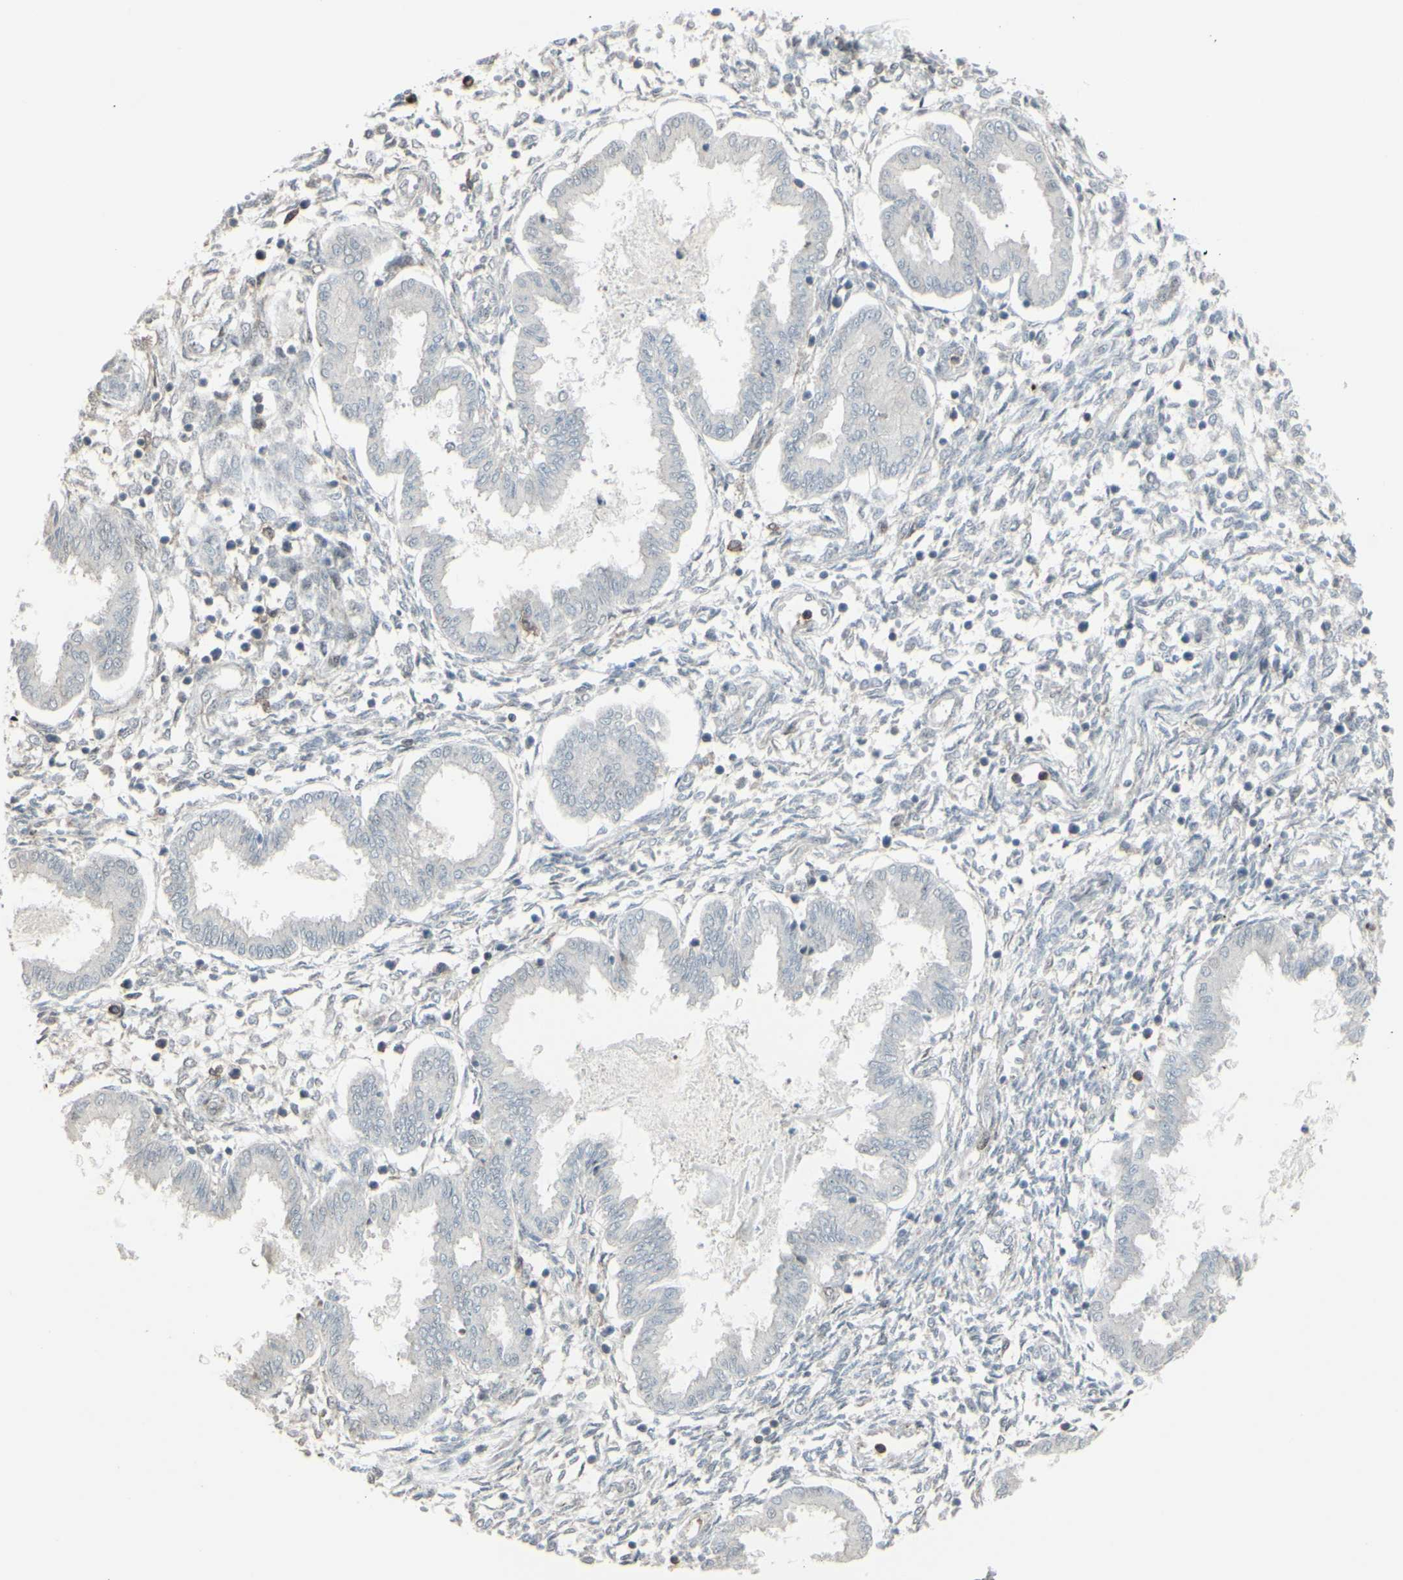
{"staining": {"intensity": "negative", "quantity": "none", "location": "none"}, "tissue": "endometrium", "cell_type": "Cells in endometrial stroma", "image_type": "normal", "snomed": [{"axis": "morphology", "description": "Normal tissue, NOS"}, {"axis": "topography", "description": "Endometrium"}], "caption": "This is an immunohistochemistry micrograph of unremarkable human endometrium. There is no staining in cells in endometrial stroma.", "gene": "CD33", "patient": {"sex": "female", "age": 33}}